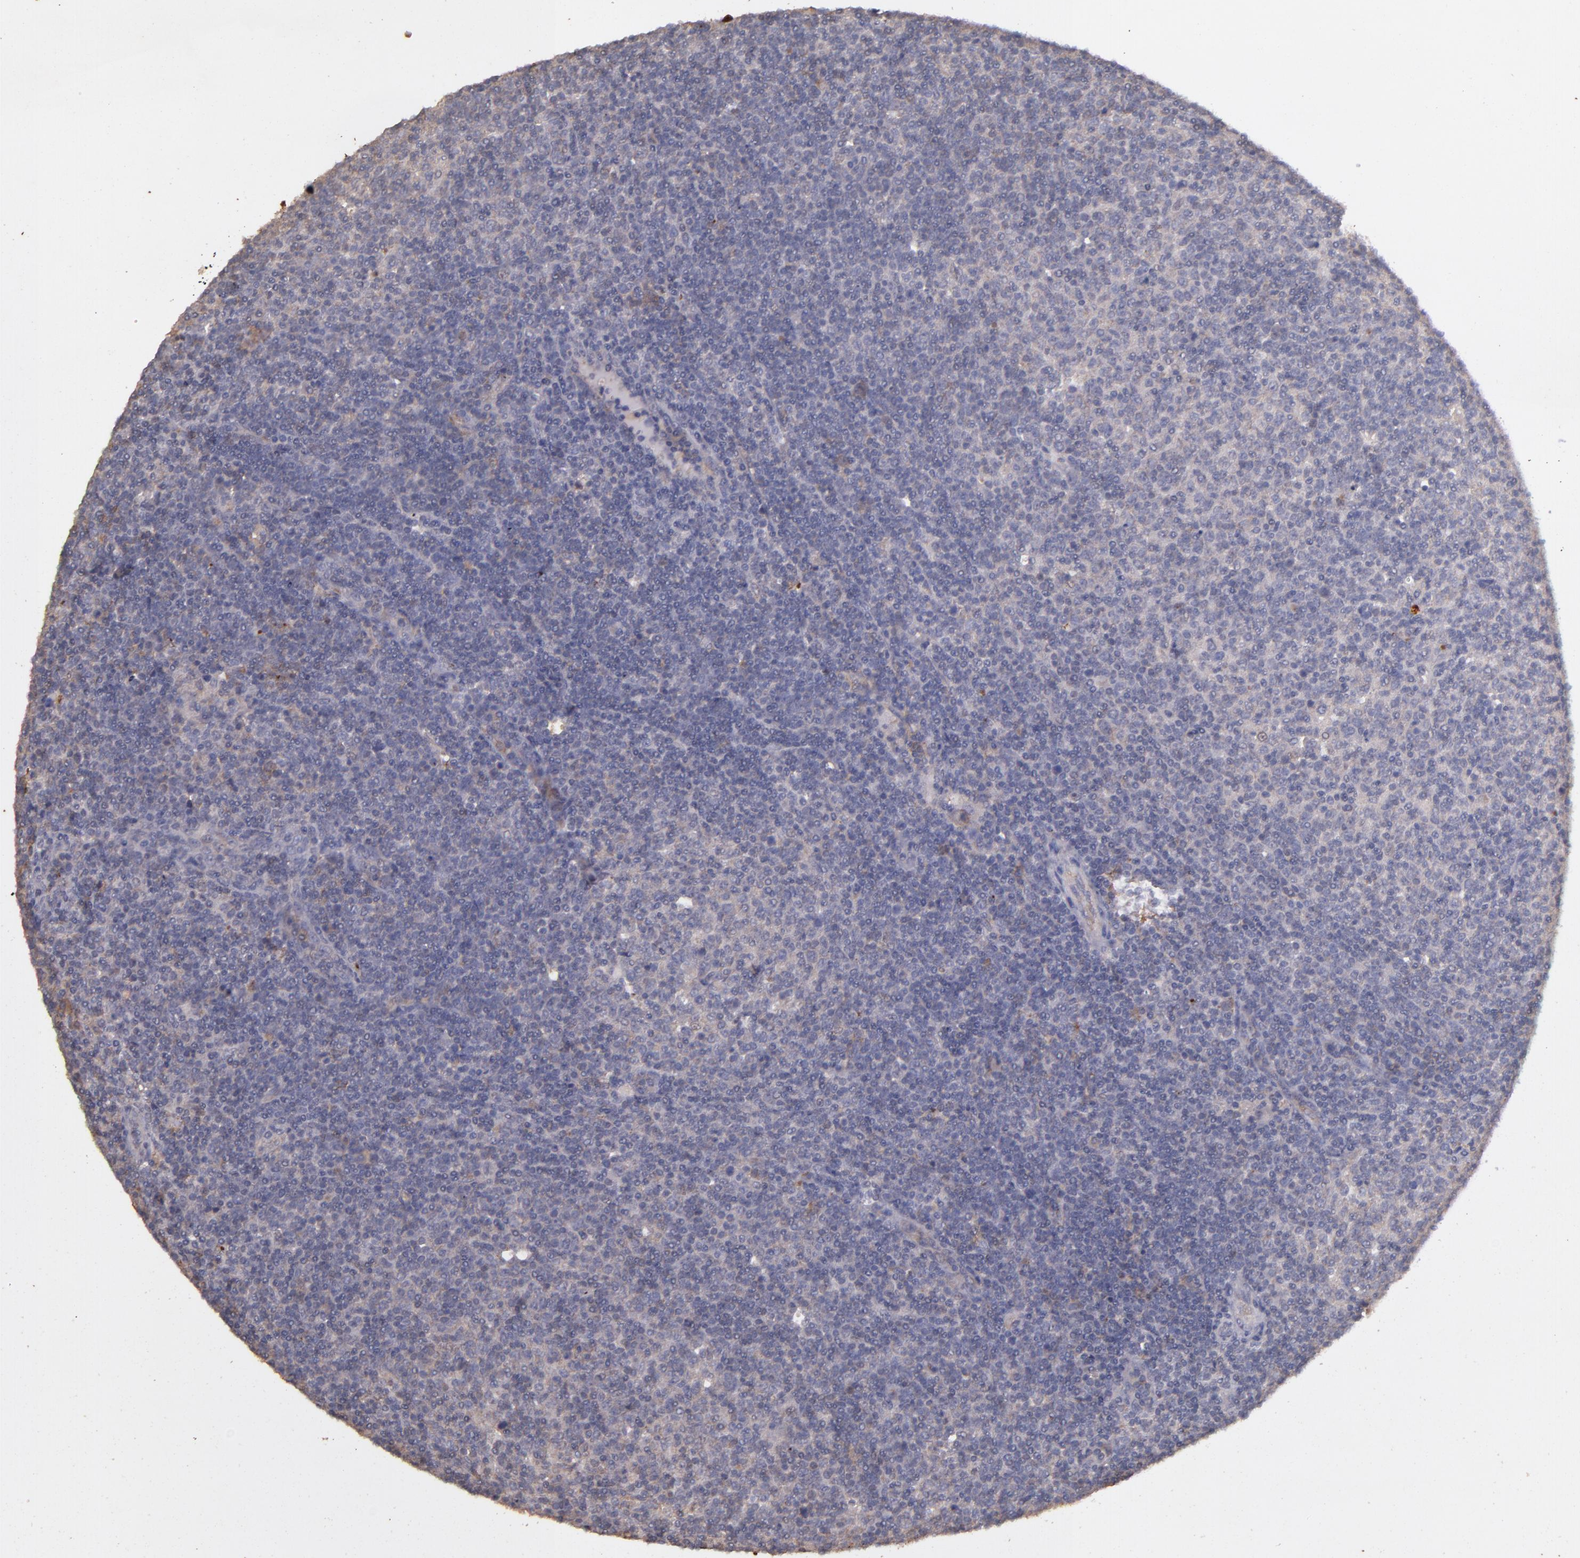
{"staining": {"intensity": "weak", "quantity": "25%-75%", "location": "cytoplasmic/membranous"}, "tissue": "lymphoma", "cell_type": "Tumor cells", "image_type": "cancer", "snomed": [{"axis": "morphology", "description": "Malignant lymphoma, non-Hodgkin's type, Low grade"}, {"axis": "topography", "description": "Lymph node"}], "caption": "Immunohistochemistry (IHC) staining of lymphoma, which reveals low levels of weak cytoplasmic/membranous staining in approximately 25%-75% of tumor cells indicating weak cytoplasmic/membranous protein expression. The staining was performed using DAB (3,3'-diaminobenzidine) (brown) for protein detection and nuclei were counterstained in hematoxylin (blue).", "gene": "SERPINC1", "patient": {"sex": "male", "age": 70}}